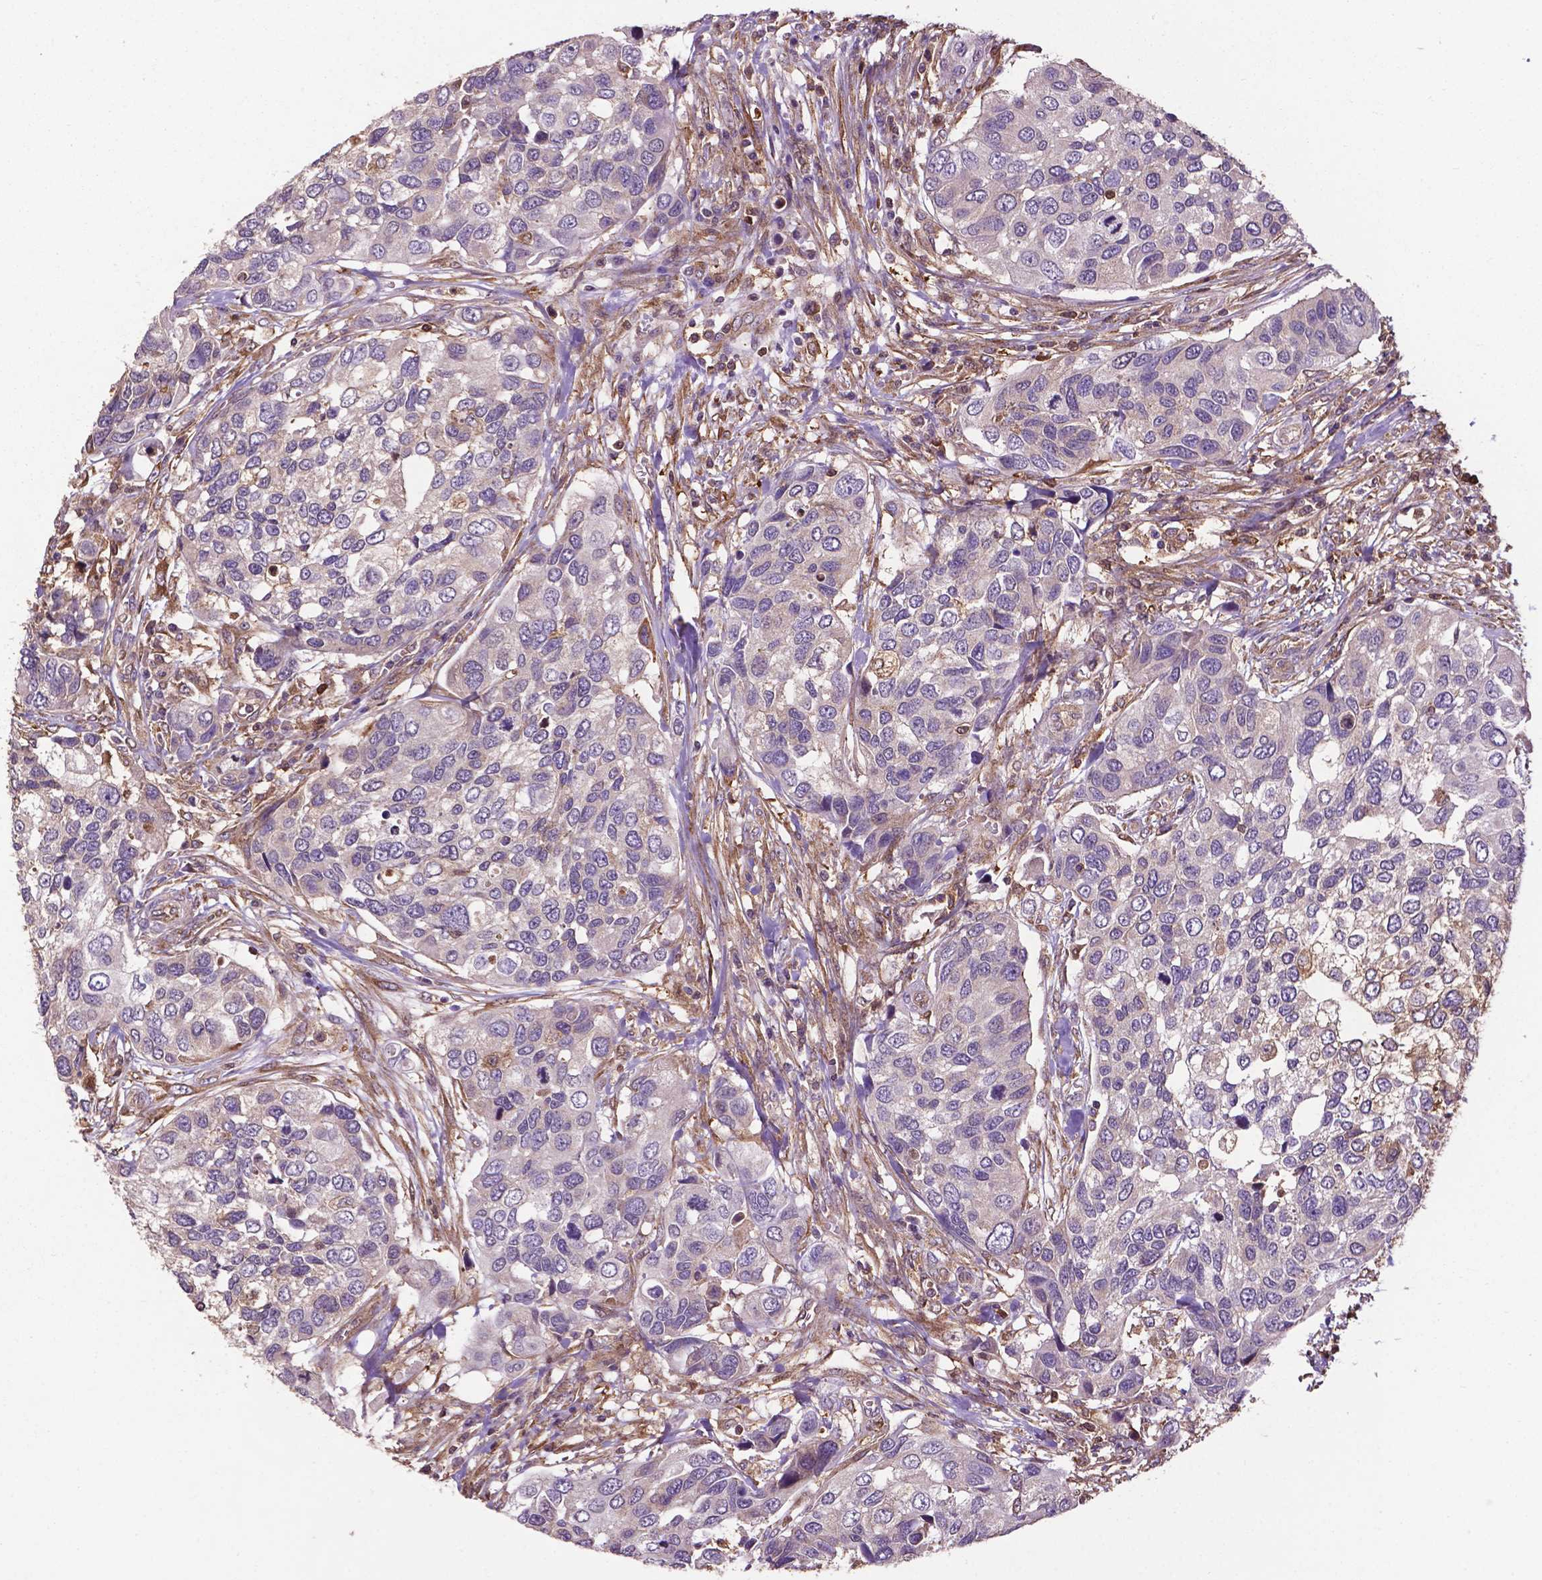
{"staining": {"intensity": "weak", "quantity": "<25%", "location": "cytoplasmic/membranous"}, "tissue": "urothelial cancer", "cell_type": "Tumor cells", "image_type": "cancer", "snomed": [{"axis": "morphology", "description": "Urothelial carcinoma, High grade"}, {"axis": "topography", "description": "Urinary bladder"}], "caption": "This is an immunohistochemistry histopathology image of human urothelial cancer. There is no positivity in tumor cells.", "gene": "SMAD3", "patient": {"sex": "male", "age": 60}}